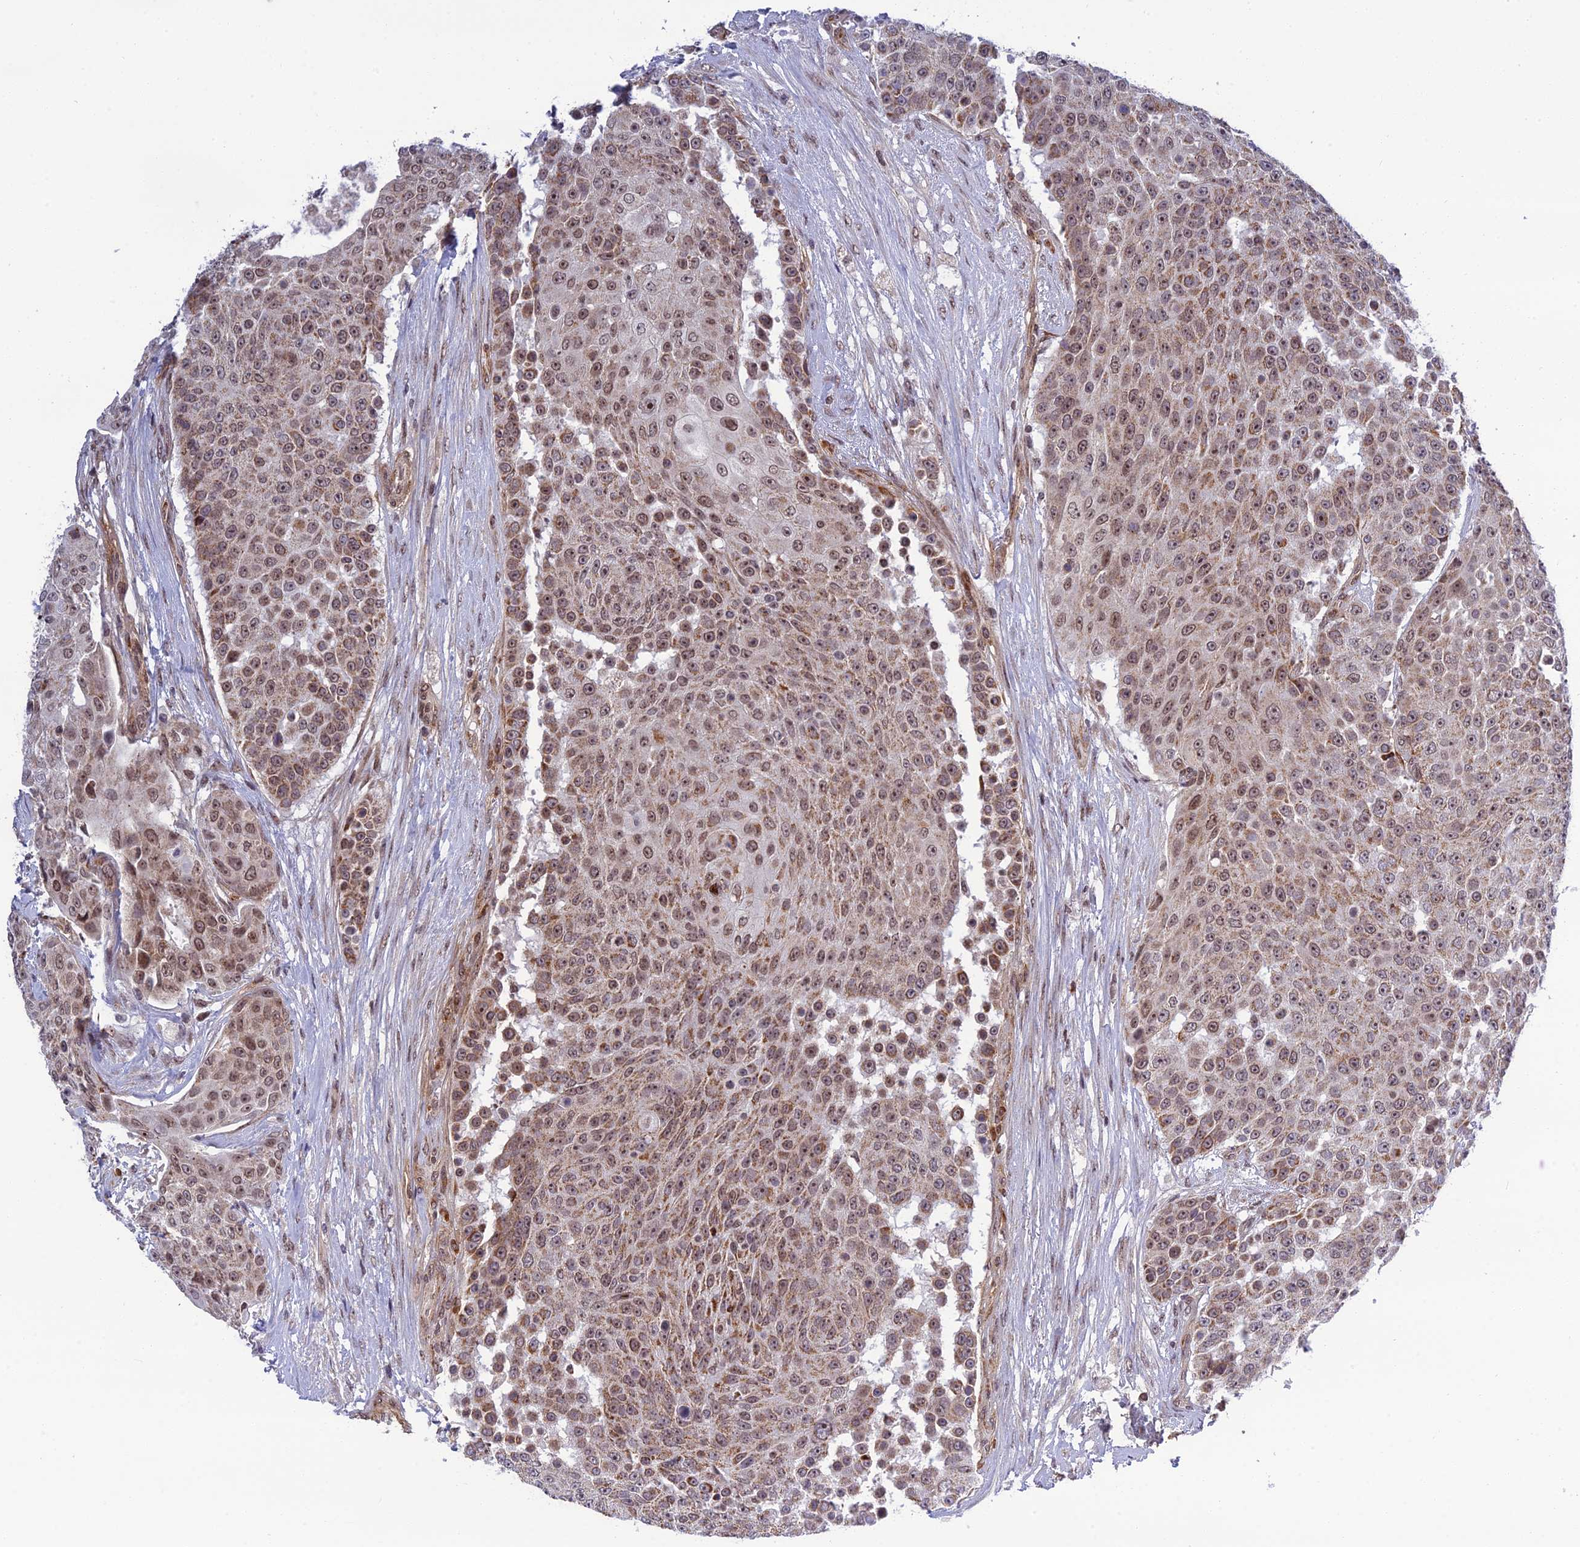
{"staining": {"intensity": "moderate", "quantity": ">75%", "location": "cytoplasmic/membranous,nuclear"}, "tissue": "urothelial cancer", "cell_type": "Tumor cells", "image_type": "cancer", "snomed": [{"axis": "morphology", "description": "Urothelial carcinoma, High grade"}, {"axis": "topography", "description": "Urinary bladder"}], "caption": "DAB (3,3'-diaminobenzidine) immunohistochemical staining of human urothelial cancer demonstrates moderate cytoplasmic/membranous and nuclear protein positivity in about >75% of tumor cells.", "gene": "REXO1", "patient": {"sex": "female", "age": 63}}